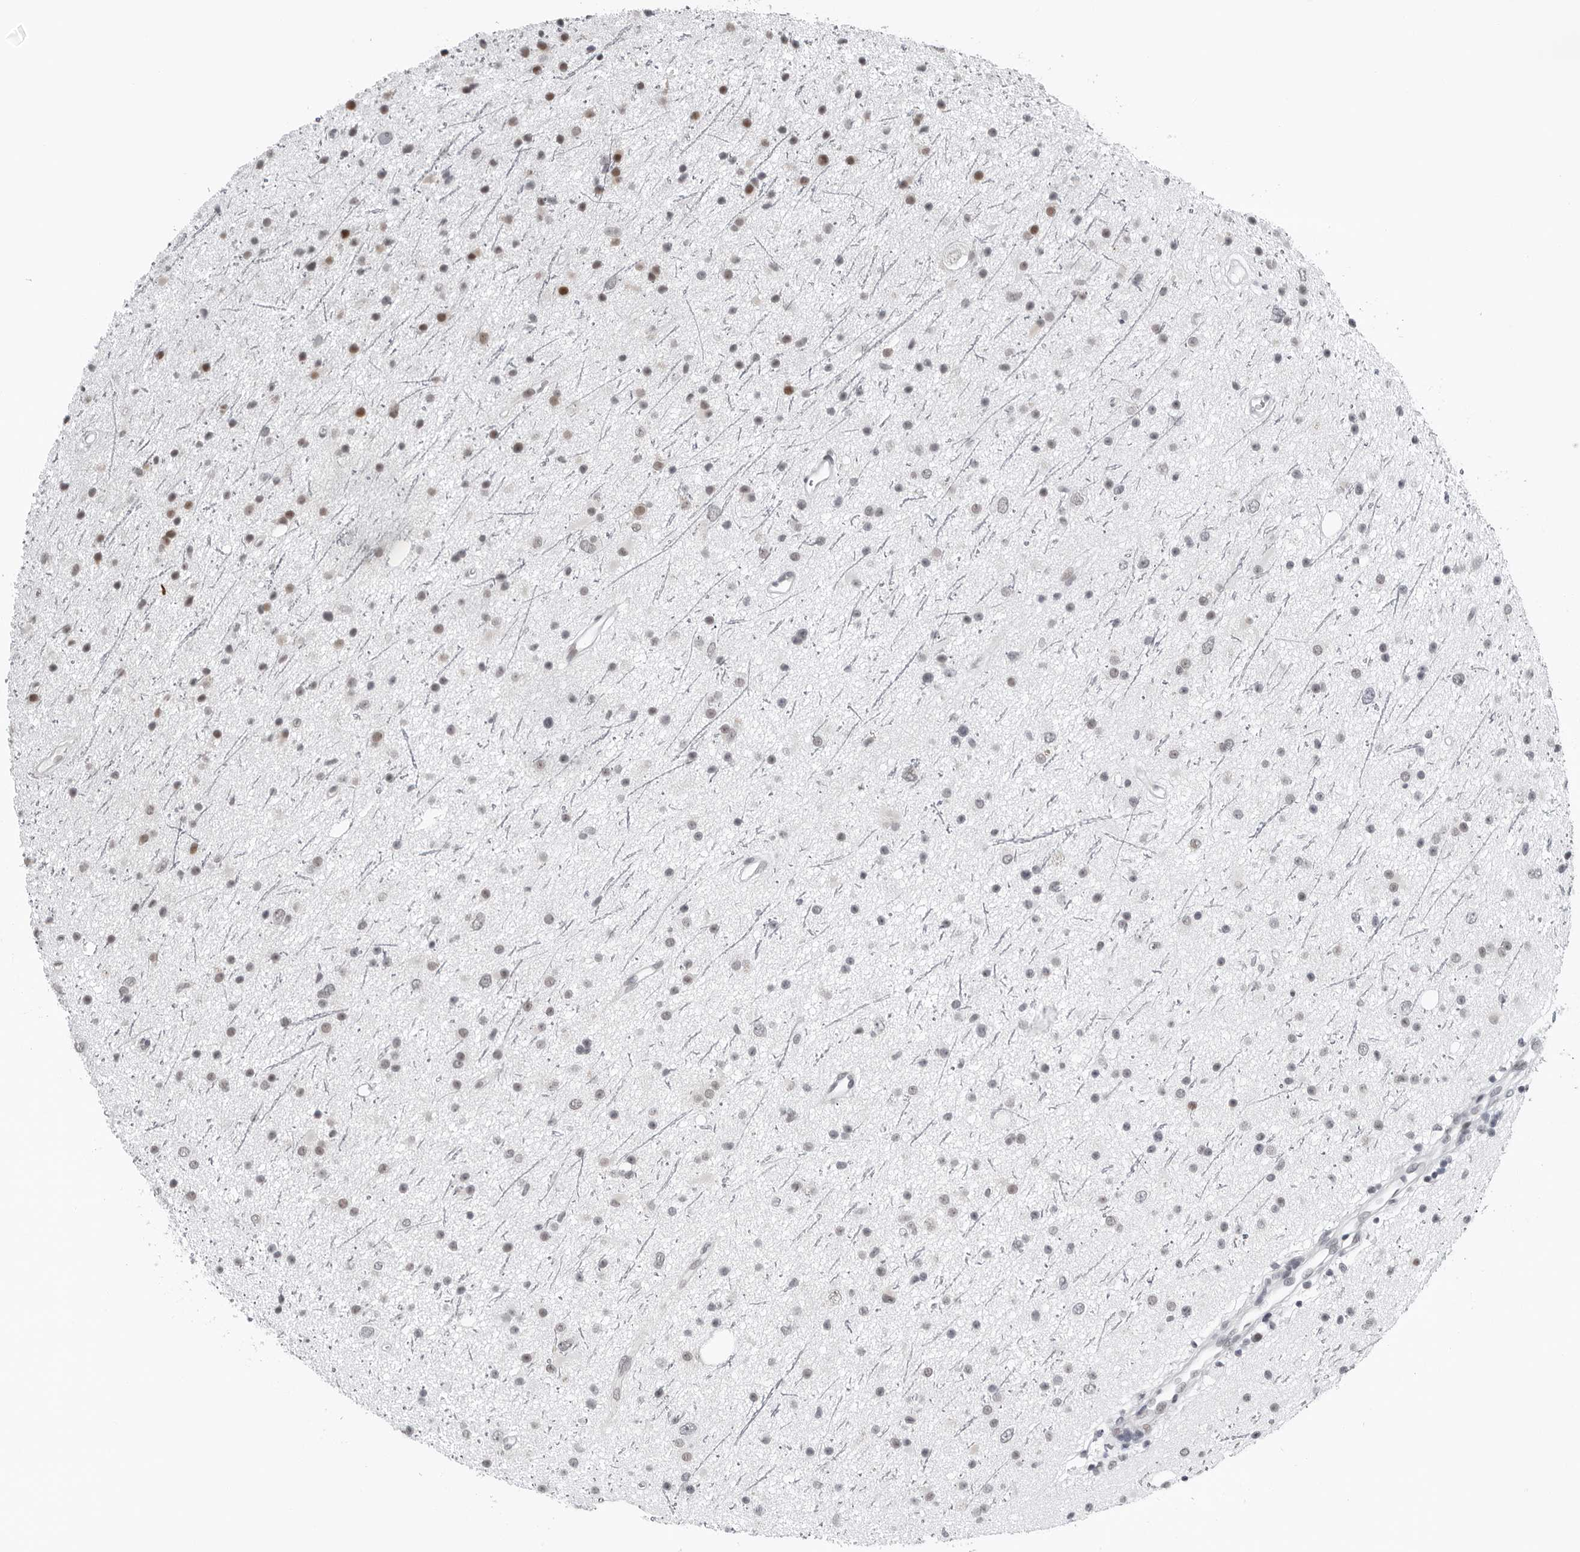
{"staining": {"intensity": "moderate", "quantity": "25%-75%", "location": "nuclear"}, "tissue": "glioma", "cell_type": "Tumor cells", "image_type": "cancer", "snomed": [{"axis": "morphology", "description": "Glioma, malignant, Low grade"}, {"axis": "topography", "description": "Cerebral cortex"}], "caption": "IHC staining of glioma, which displays medium levels of moderate nuclear staining in approximately 25%-75% of tumor cells indicating moderate nuclear protein positivity. The staining was performed using DAB (3,3'-diaminobenzidine) (brown) for protein detection and nuclei were counterstained in hematoxylin (blue).", "gene": "PPP1R42", "patient": {"sex": "female", "age": 39}}